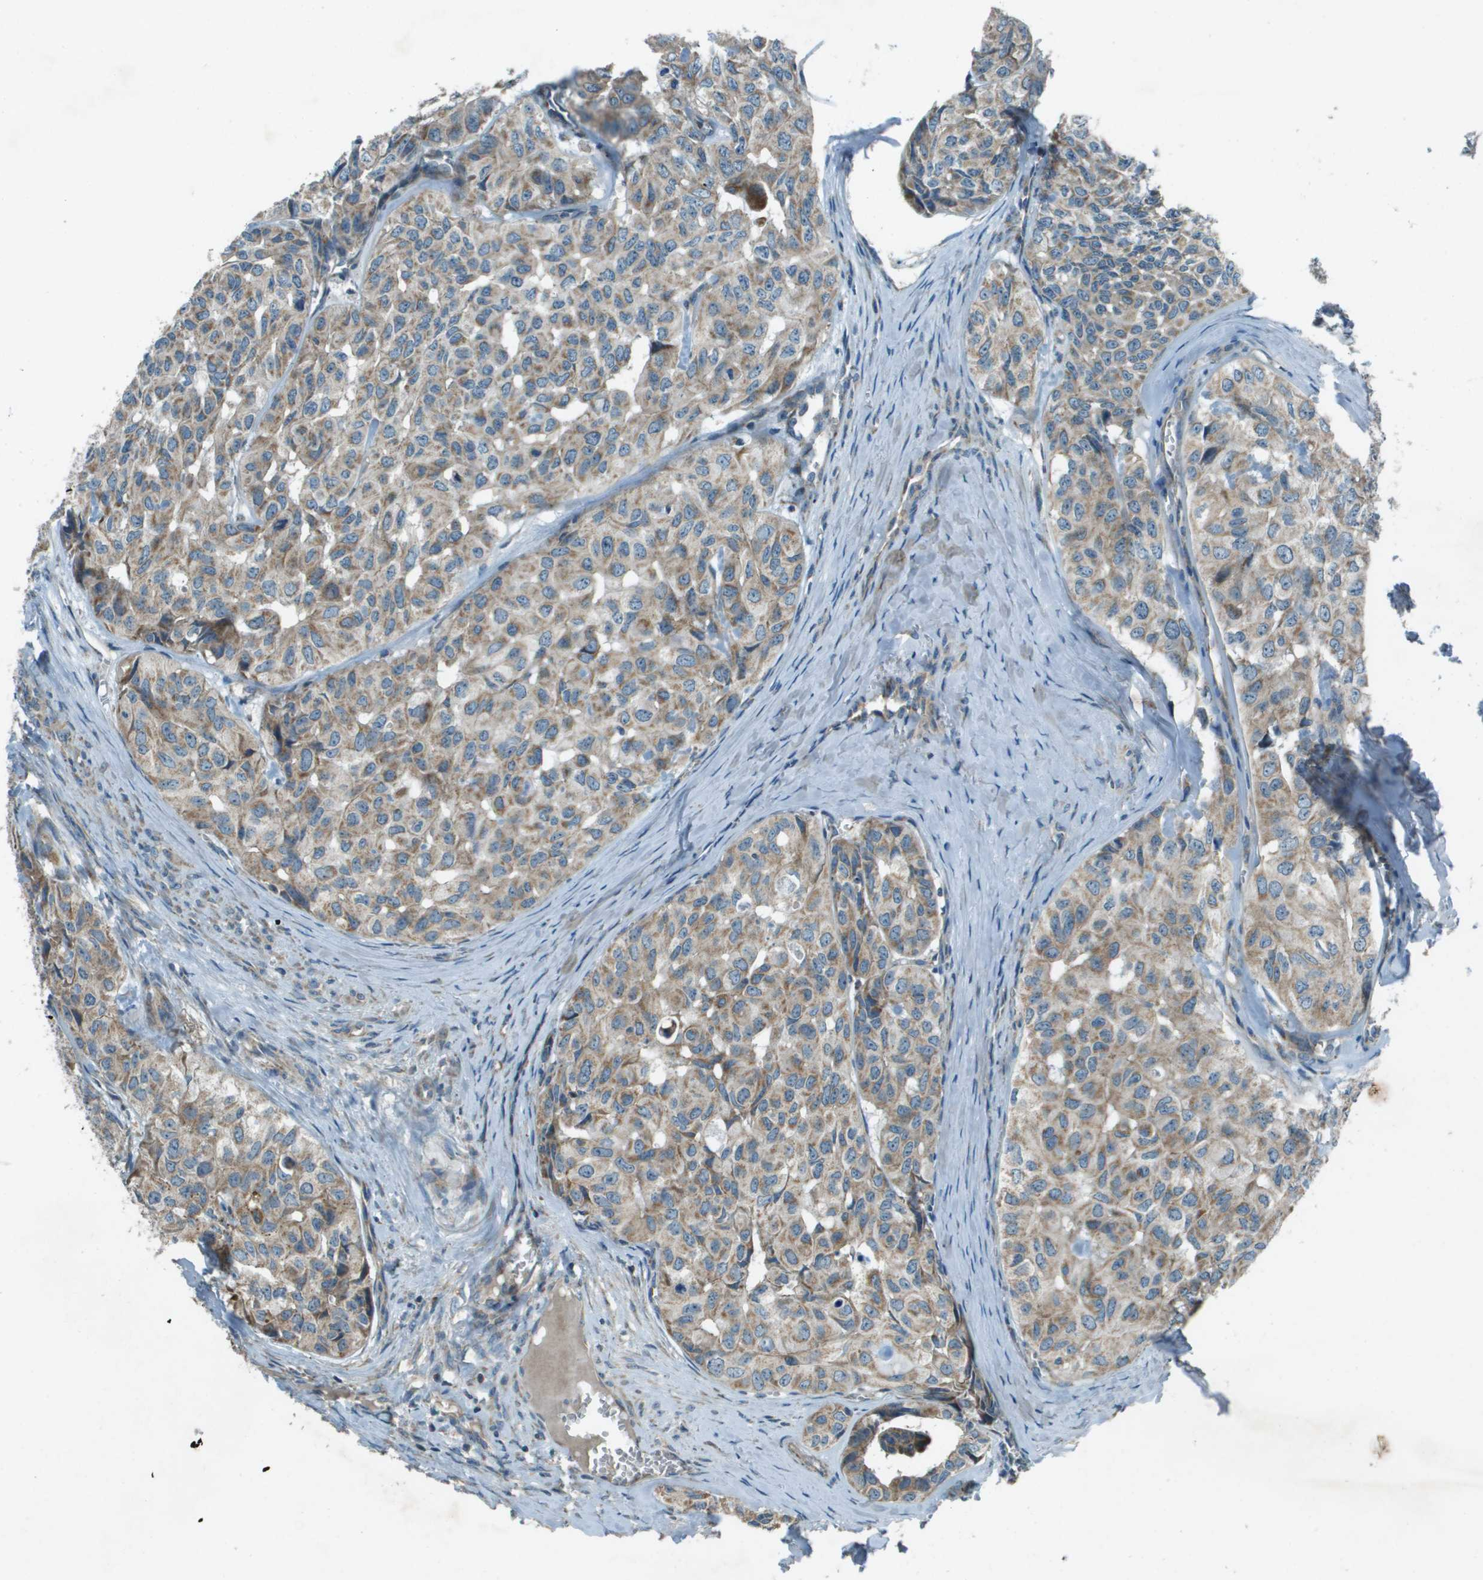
{"staining": {"intensity": "weak", "quantity": ">75%", "location": "cytoplasmic/membranous"}, "tissue": "head and neck cancer", "cell_type": "Tumor cells", "image_type": "cancer", "snomed": [{"axis": "morphology", "description": "Adenocarcinoma, NOS"}, {"axis": "topography", "description": "Salivary gland, NOS"}, {"axis": "topography", "description": "Head-Neck"}], "caption": "Tumor cells display low levels of weak cytoplasmic/membranous staining in about >75% of cells in adenocarcinoma (head and neck).", "gene": "MIGA1", "patient": {"sex": "female", "age": 76}}